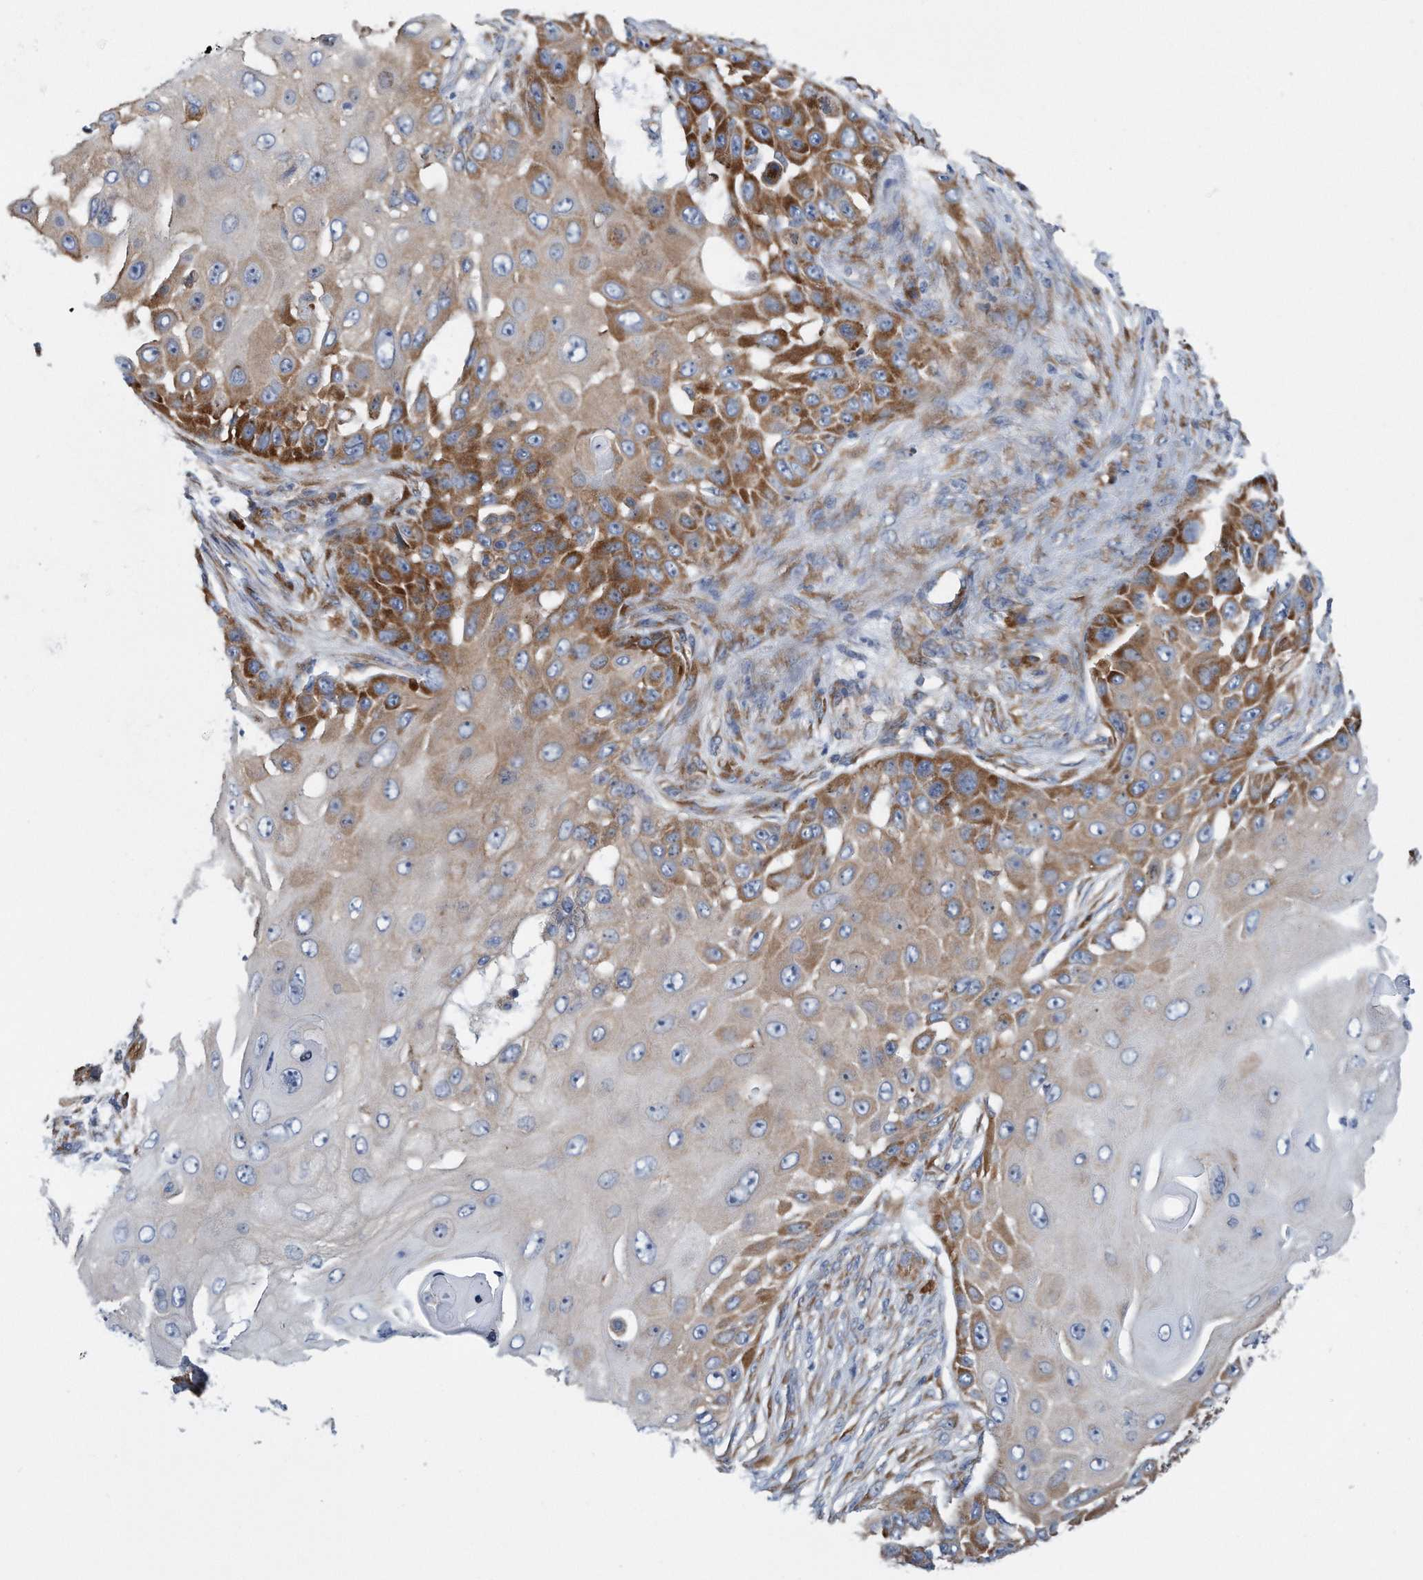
{"staining": {"intensity": "moderate", "quantity": "25%-75%", "location": "cytoplasmic/membranous"}, "tissue": "skin cancer", "cell_type": "Tumor cells", "image_type": "cancer", "snomed": [{"axis": "morphology", "description": "Squamous cell carcinoma, NOS"}, {"axis": "topography", "description": "Skin"}], "caption": "The image demonstrates a brown stain indicating the presence of a protein in the cytoplasmic/membranous of tumor cells in skin cancer (squamous cell carcinoma).", "gene": "RPL26L1", "patient": {"sex": "female", "age": 44}}